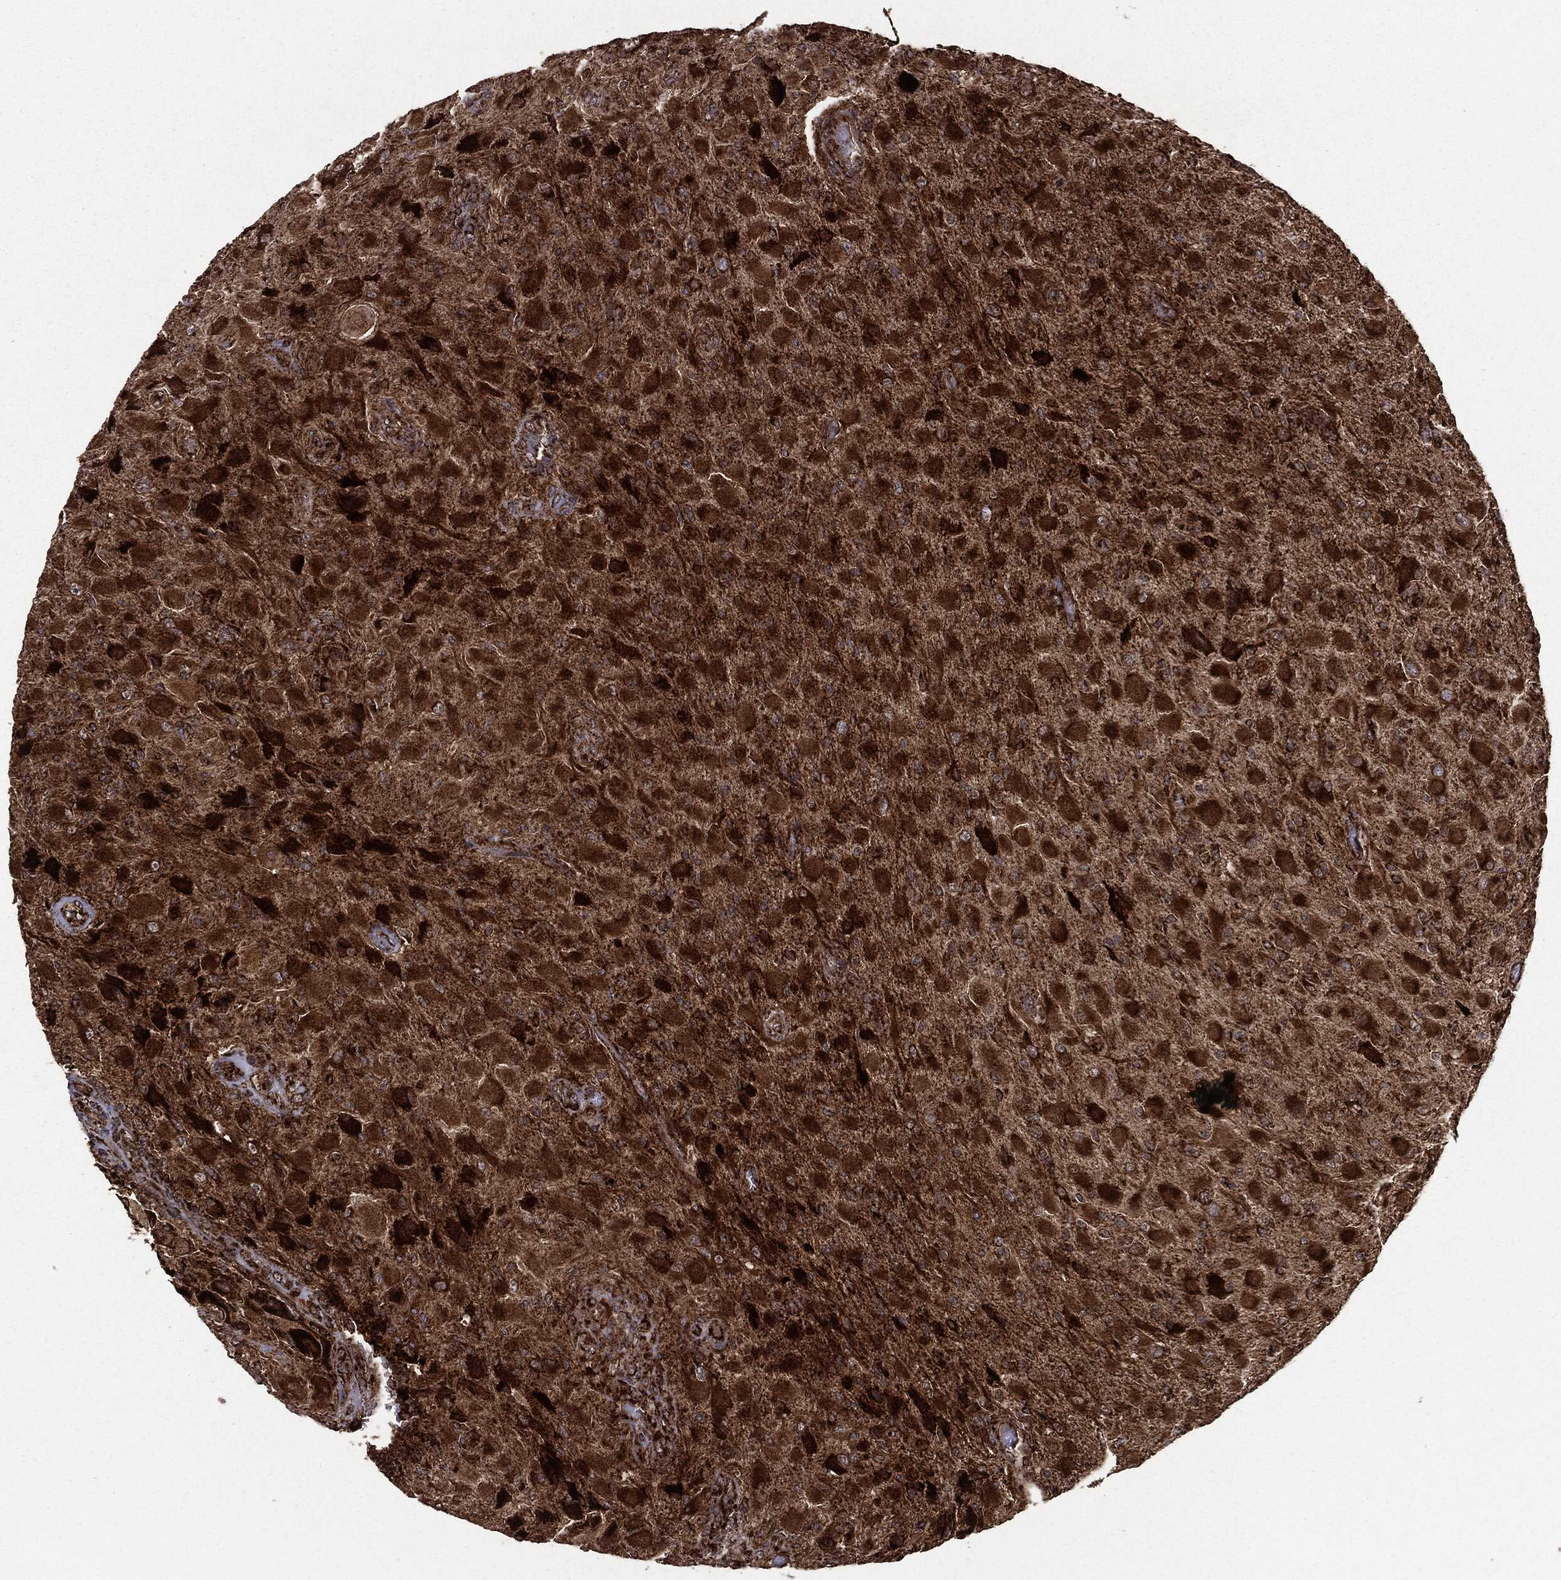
{"staining": {"intensity": "strong", "quantity": ">75%", "location": "cytoplasmic/membranous"}, "tissue": "glioma", "cell_type": "Tumor cells", "image_type": "cancer", "snomed": [{"axis": "morphology", "description": "Glioma, malignant, High grade"}, {"axis": "topography", "description": "Cerebral cortex"}], "caption": "Immunohistochemistry of human high-grade glioma (malignant) demonstrates high levels of strong cytoplasmic/membranous positivity in about >75% of tumor cells.", "gene": "MAP2K1", "patient": {"sex": "male", "age": 35}}